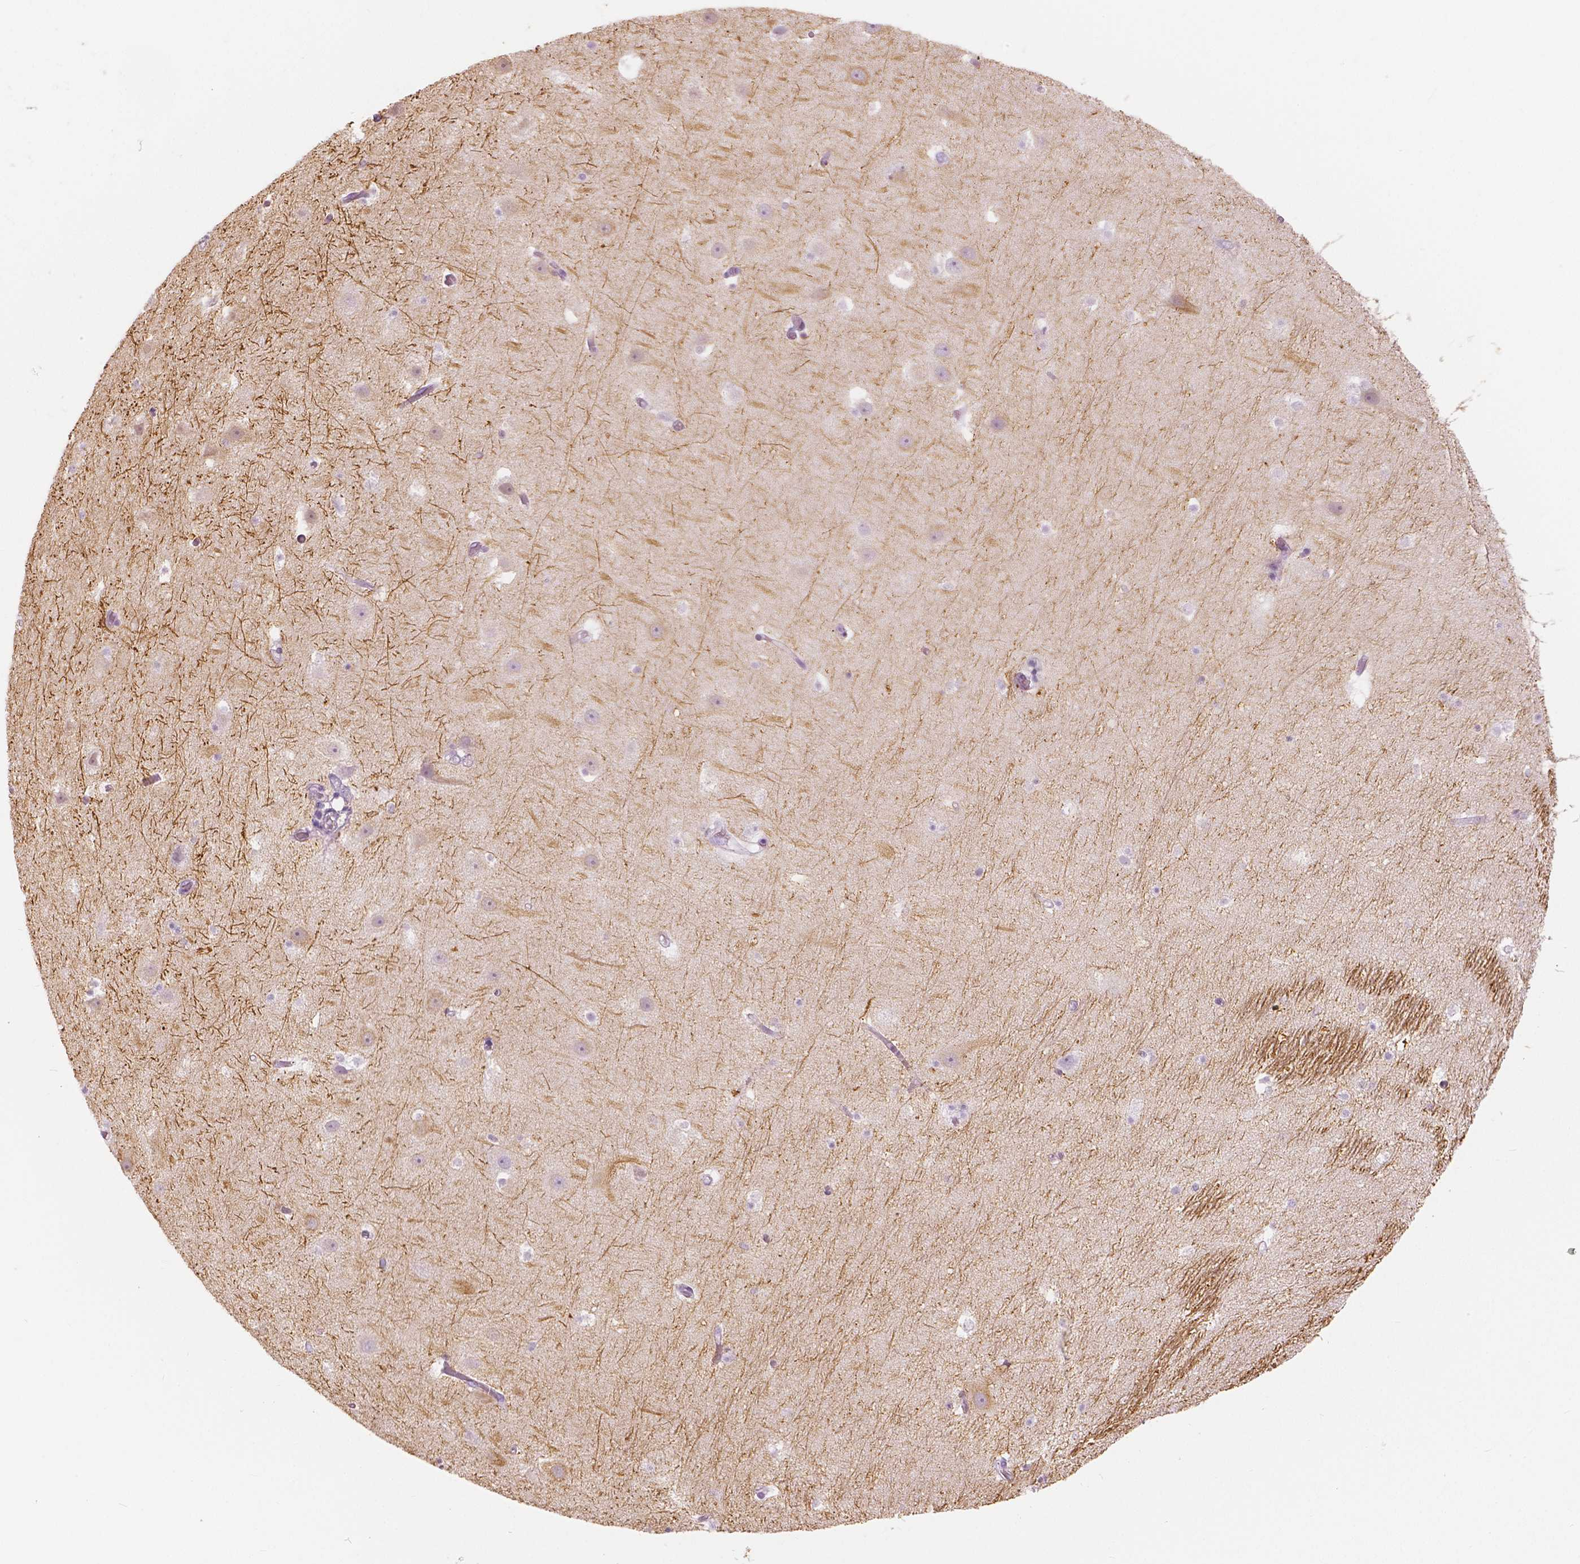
{"staining": {"intensity": "negative", "quantity": "none", "location": "none"}, "tissue": "hippocampus", "cell_type": "Glial cells", "image_type": "normal", "snomed": [{"axis": "morphology", "description": "Normal tissue, NOS"}, {"axis": "topography", "description": "Hippocampus"}], "caption": "Immunohistochemistry (IHC) micrograph of benign hippocampus: human hippocampus stained with DAB (3,3'-diaminobenzidine) demonstrates no significant protein expression in glial cells. (Brightfield microscopy of DAB (3,3'-diaminobenzidine) immunohistochemistry at high magnification).", "gene": "A4GNT", "patient": {"sex": "male", "age": 26}}